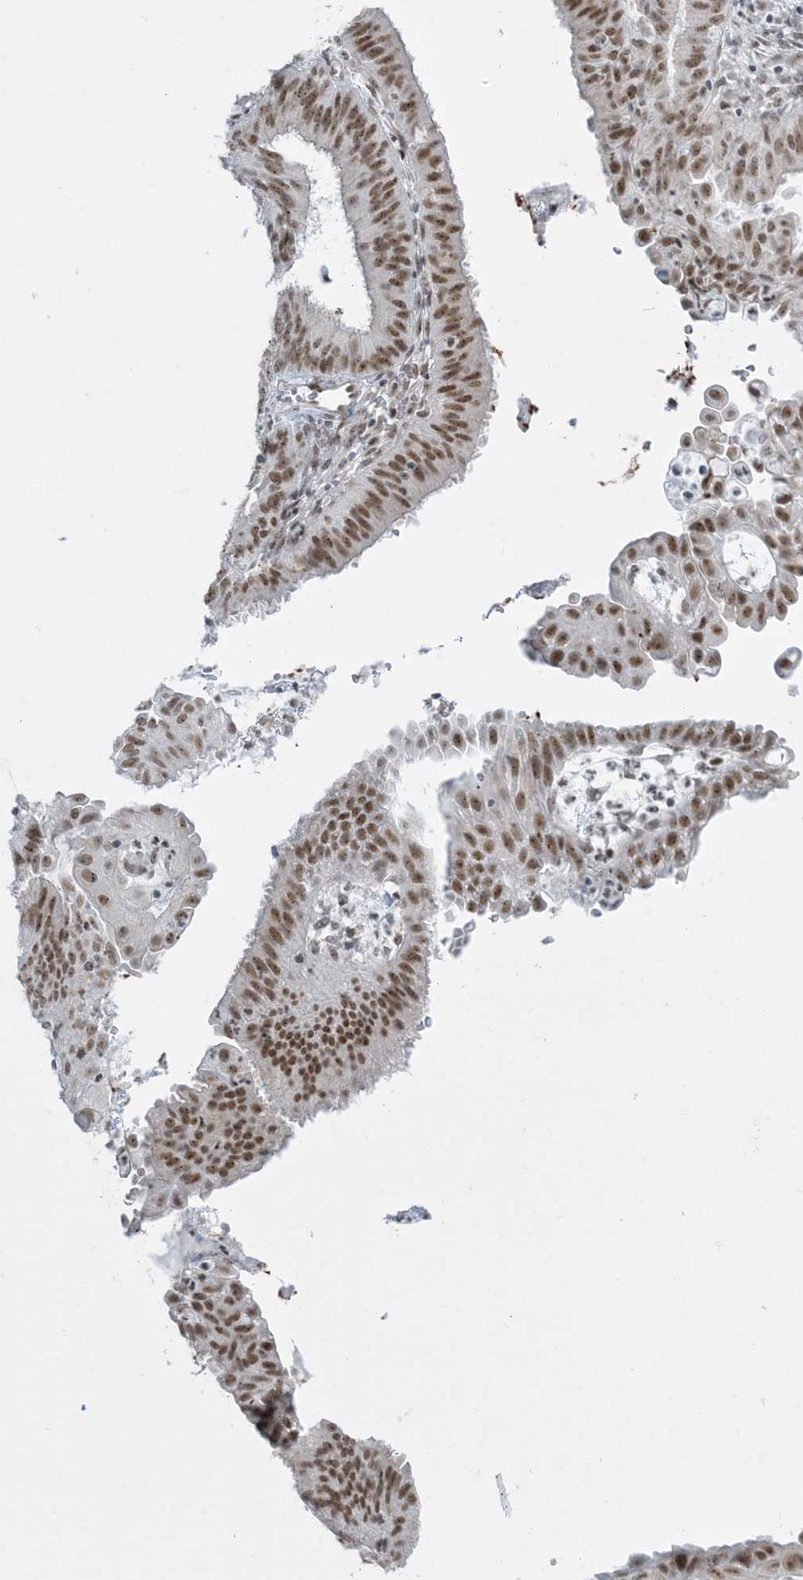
{"staining": {"intensity": "moderate", "quantity": ">75%", "location": "nuclear"}, "tissue": "endometrial cancer", "cell_type": "Tumor cells", "image_type": "cancer", "snomed": [{"axis": "morphology", "description": "Adenocarcinoma, NOS"}, {"axis": "topography", "description": "Endometrium"}], "caption": "Immunohistochemical staining of human endometrial cancer (adenocarcinoma) displays moderate nuclear protein expression in approximately >75% of tumor cells. Nuclei are stained in blue.", "gene": "ZNF787", "patient": {"sex": "female", "age": 51}}